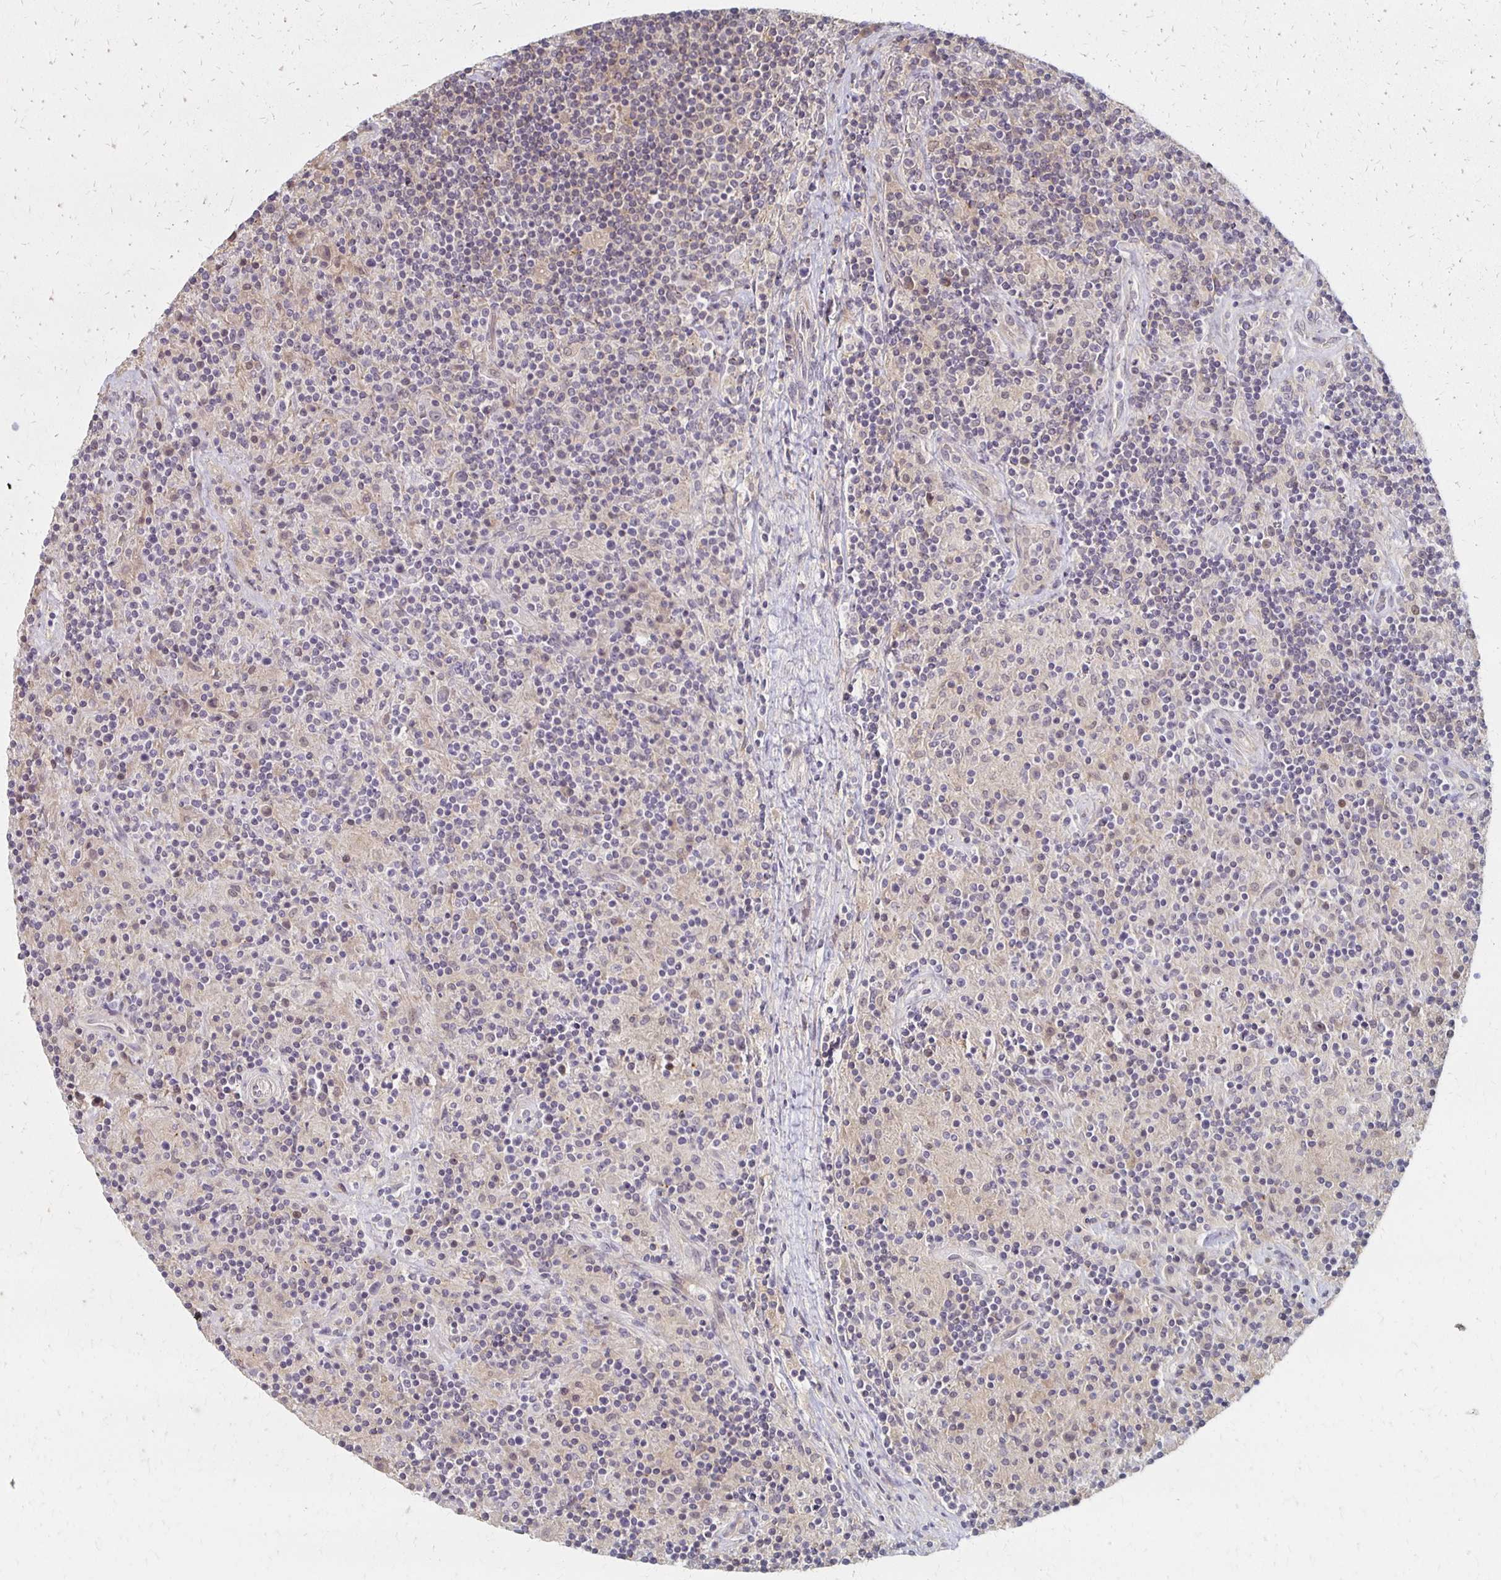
{"staining": {"intensity": "negative", "quantity": "none", "location": "none"}, "tissue": "lymphoma", "cell_type": "Tumor cells", "image_type": "cancer", "snomed": [{"axis": "morphology", "description": "Hodgkin's disease, NOS"}, {"axis": "topography", "description": "Lymph node"}], "caption": "DAB (3,3'-diaminobenzidine) immunohistochemical staining of lymphoma demonstrates no significant staining in tumor cells. (DAB (3,3'-diaminobenzidine) immunohistochemistry (IHC) visualized using brightfield microscopy, high magnification).", "gene": "PRKCB", "patient": {"sex": "male", "age": 70}}